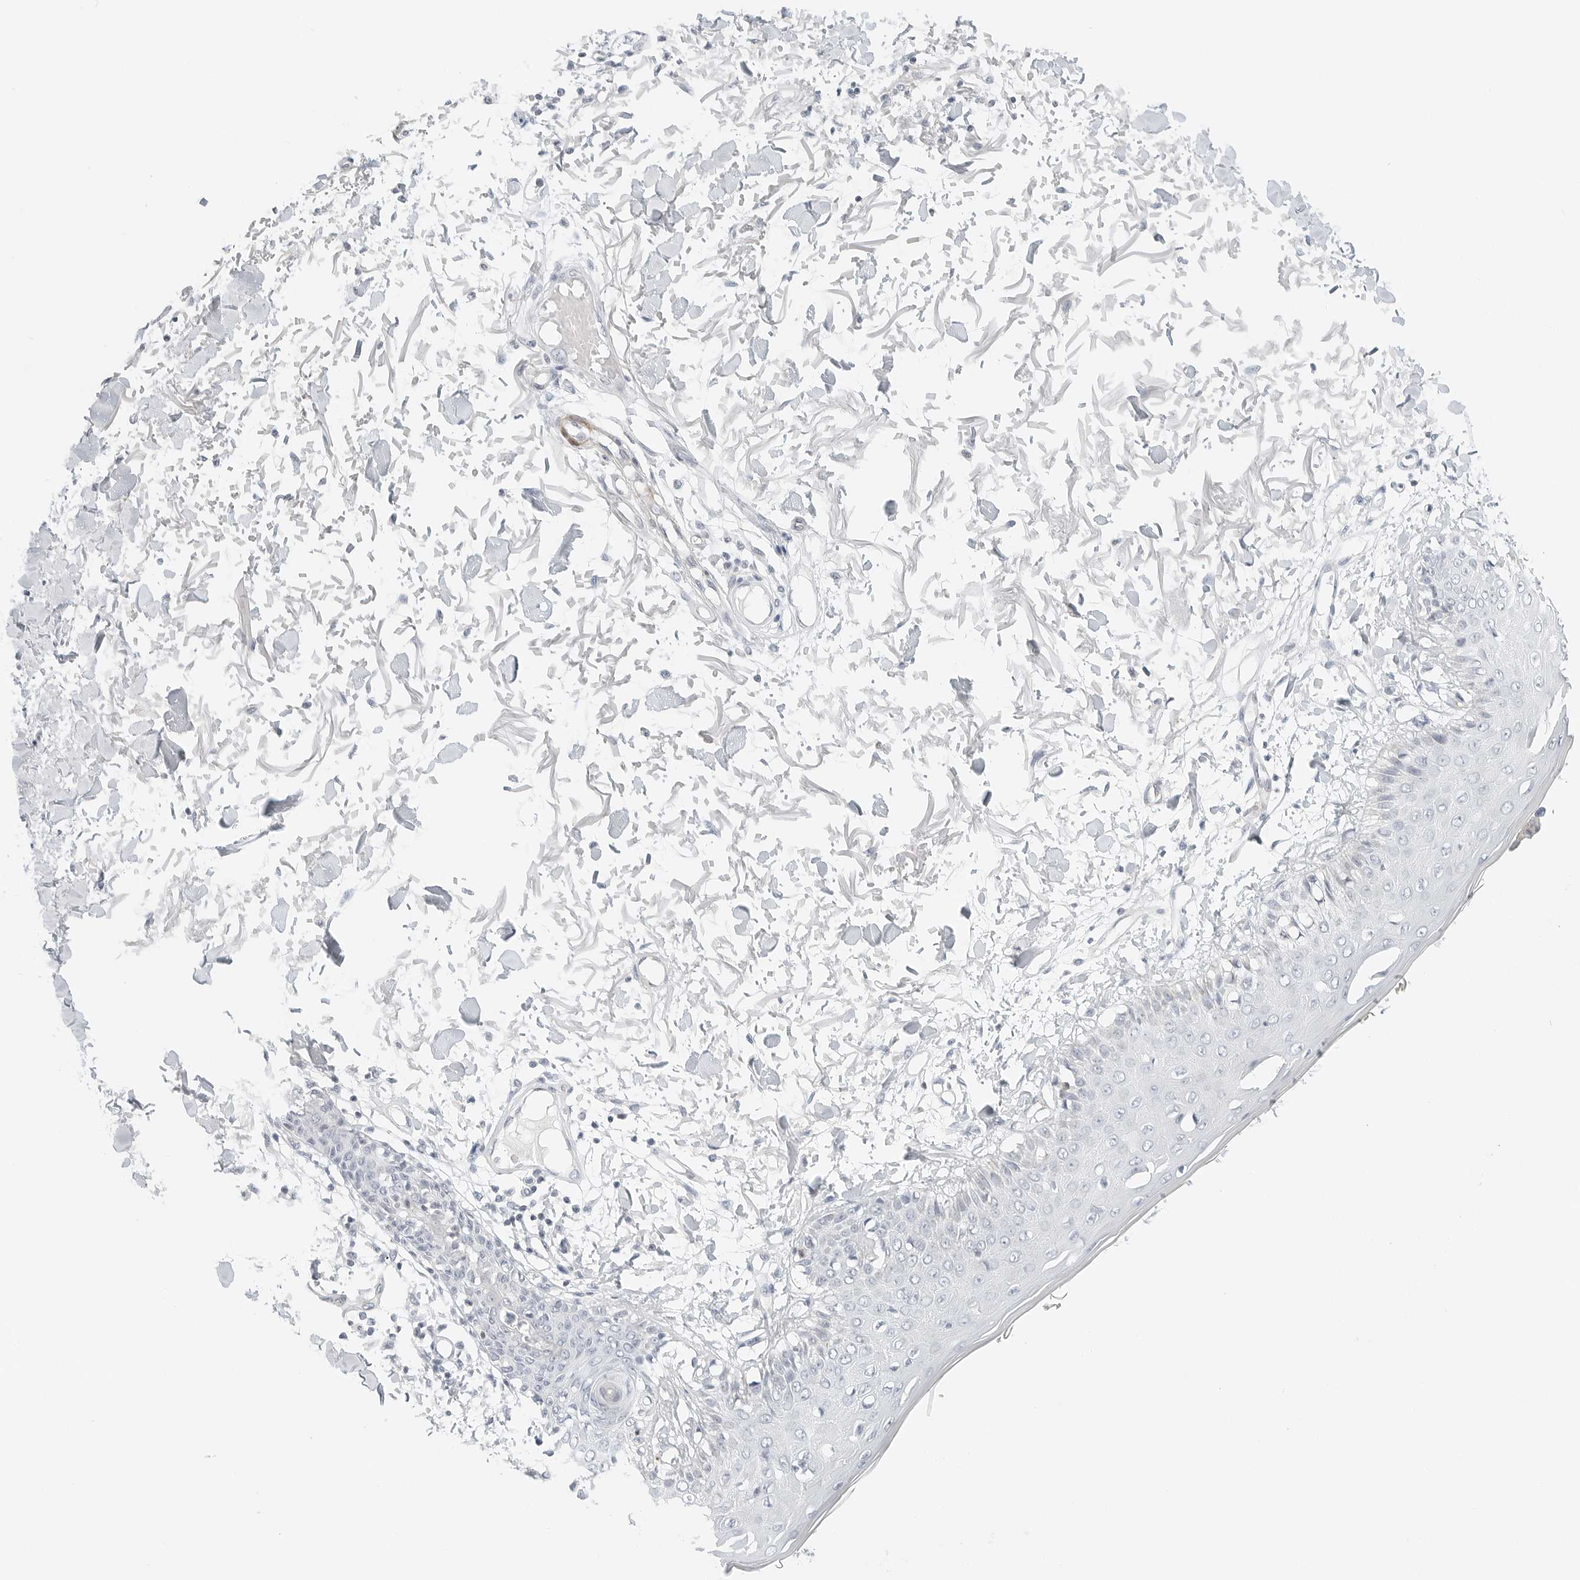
{"staining": {"intensity": "negative", "quantity": "none", "location": "none"}, "tissue": "skin", "cell_type": "Fibroblasts", "image_type": "normal", "snomed": [{"axis": "morphology", "description": "Normal tissue, NOS"}, {"axis": "morphology", "description": "Squamous cell carcinoma, NOS"}, {"axis": "topography", "description": "Skin"}, {"axis": "topography", "description": "Peripheral nerve tissue"}], "caption": "Protein analysis of unremarkable skin shows no significant staining in fibroblasts.", "gene": "IQCC", "patient": {"sex": "male", "age": 83}}